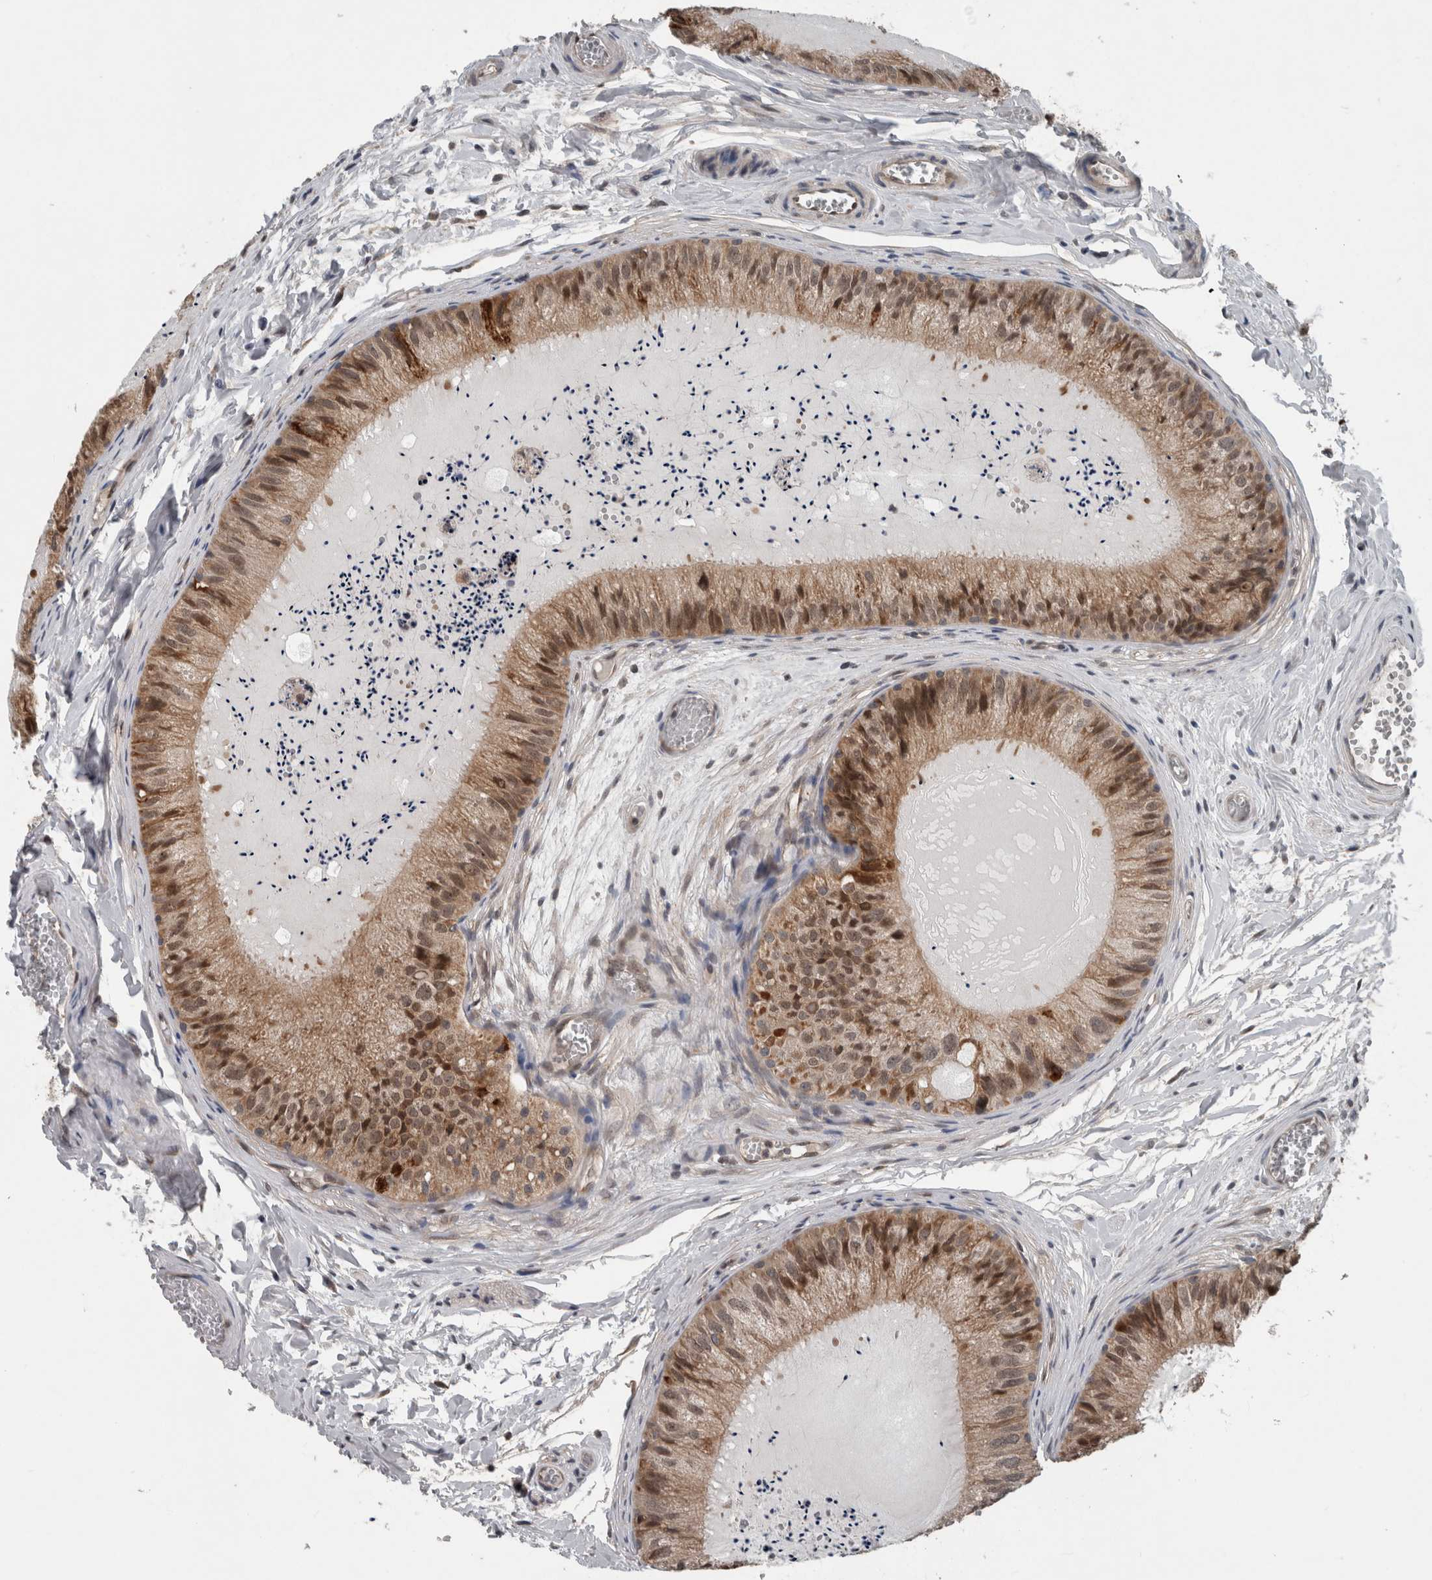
{"staining": {"intensity": "moderate", "quantity": ">75%", "location": "cytoplasmic/membranous,nuclear"}, "tissue": "epididymis", "cell_type": "Glandular cells", "image_type": "normal", "snomed": [{"axis": "morphology", "description": "Normal tissue, NOS"}, {"axis": "topography", "description": "Epididymis"}], "caption": "Immunohistochemical staining of benign epididymis displays moderate cytoplasmic/membranous,nuclear protein positivity in about >75% of glandular cells. (Stains: DAB (3,3'-diaminobenzidine) in brown, nuclei in blue, Microscopy: brightfield microscopy at high magnification).", "gene": "ENY2", "patient": {"sex": "male", "age": 31}}